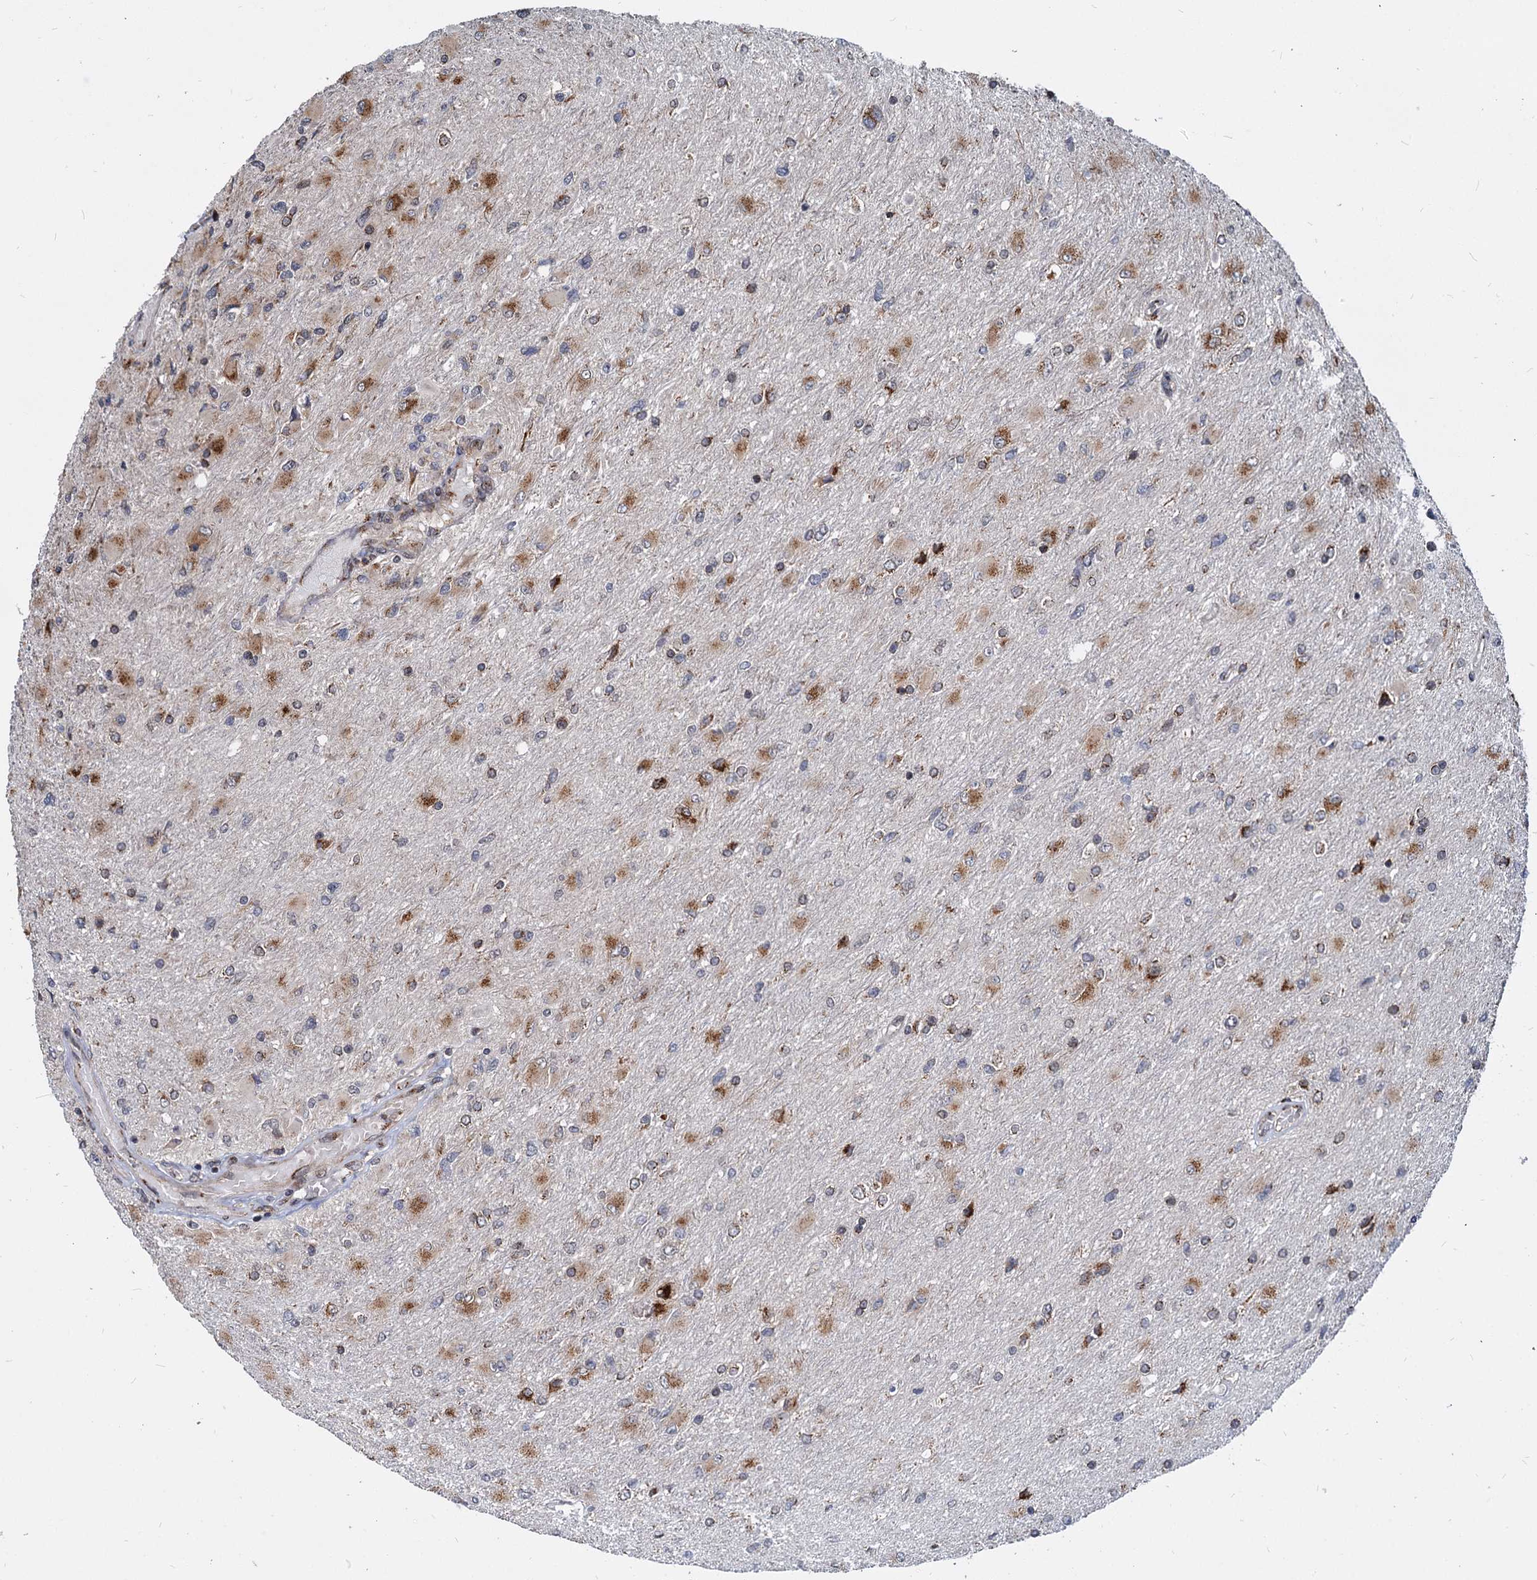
{"staining": {"intensity": "moderate", "quantity": "25%-75%", "location": "cytoplasmic/membranous"}, "tissue": "glioma", "cell_type": "Tumor cells", "image_type": "cancer", "snomed": [{"axis": "morphology", "description": "Glioma, malignant, High grade"}, {"axis": "topography", "description": "Cerebral cortex"}], "caption": "A medium amount of moderate cytoplasmic/membranous expression is identified in approximately 25%-75% of tumor cells in malignant glioma (high-grade) tissue.", "gene": "SAAL1", "patient": {"sex": "female", "age": 36}}